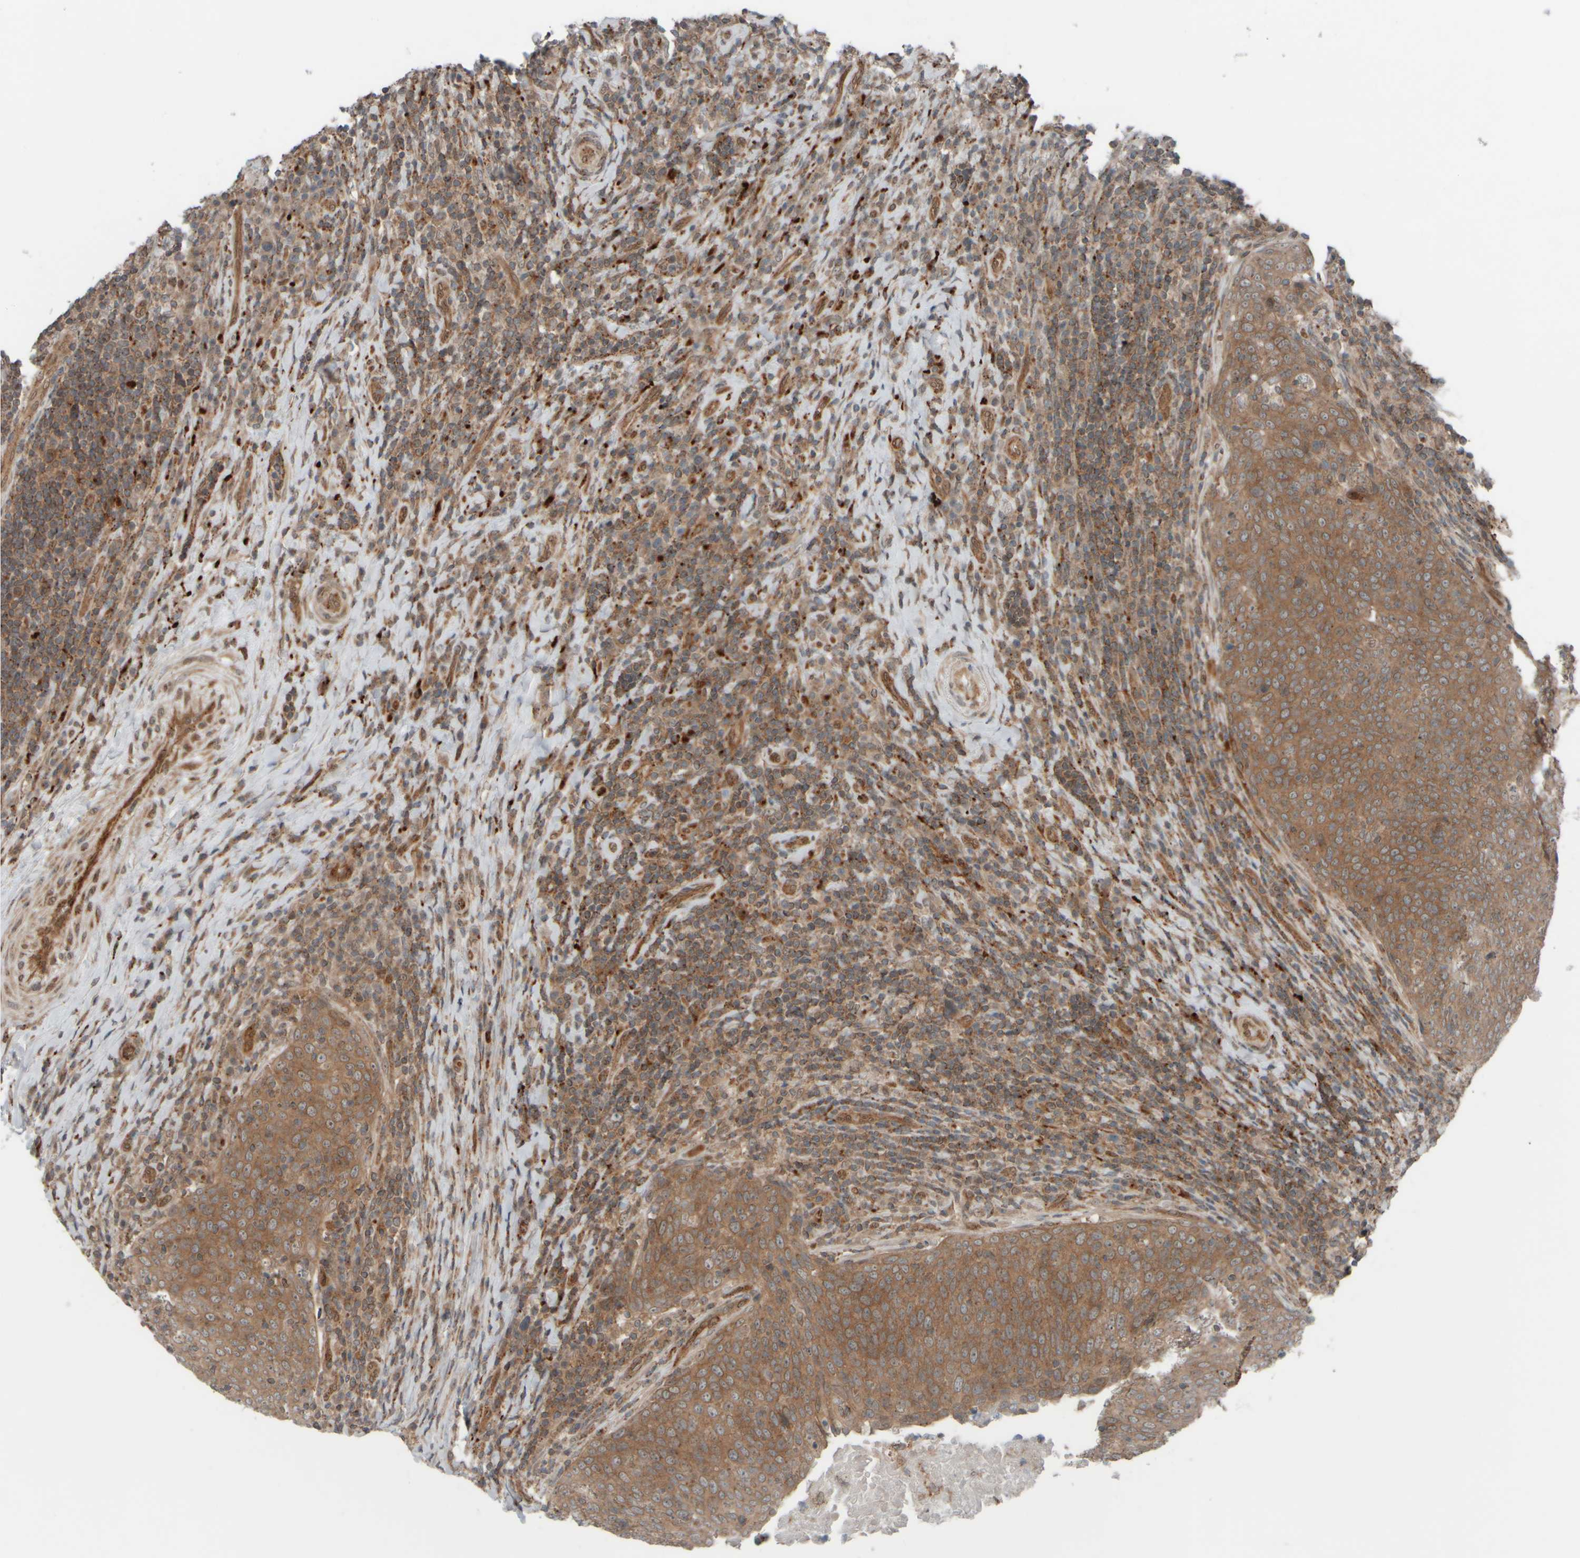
{"staining": {"intensity": "moderate", "quantity": ">75%", "location": "cytoplasmic/membranous"}, "tissue": "head and neck cancer", "cell_type": "Tumor cells", "image_type": "cancer", "snomed": [{"axis": "morphology", "description": "Squamous cell carcinoma, NOS"}, {"axis": "morphology", "description": "Squamous cell carcinoma, metastatic, NOS"}, {"axis": "topography", "description": "Lymph node"}, {"axis": "topography", "description": "Head-Neck"}], "caption": "Head and neck cancer stained for a protein exhibits moderate cytoplasmic/membranous positivity in tumor cells.", "gene": "GIGYF1", "patient": {"sex": "male", "age": 62}}